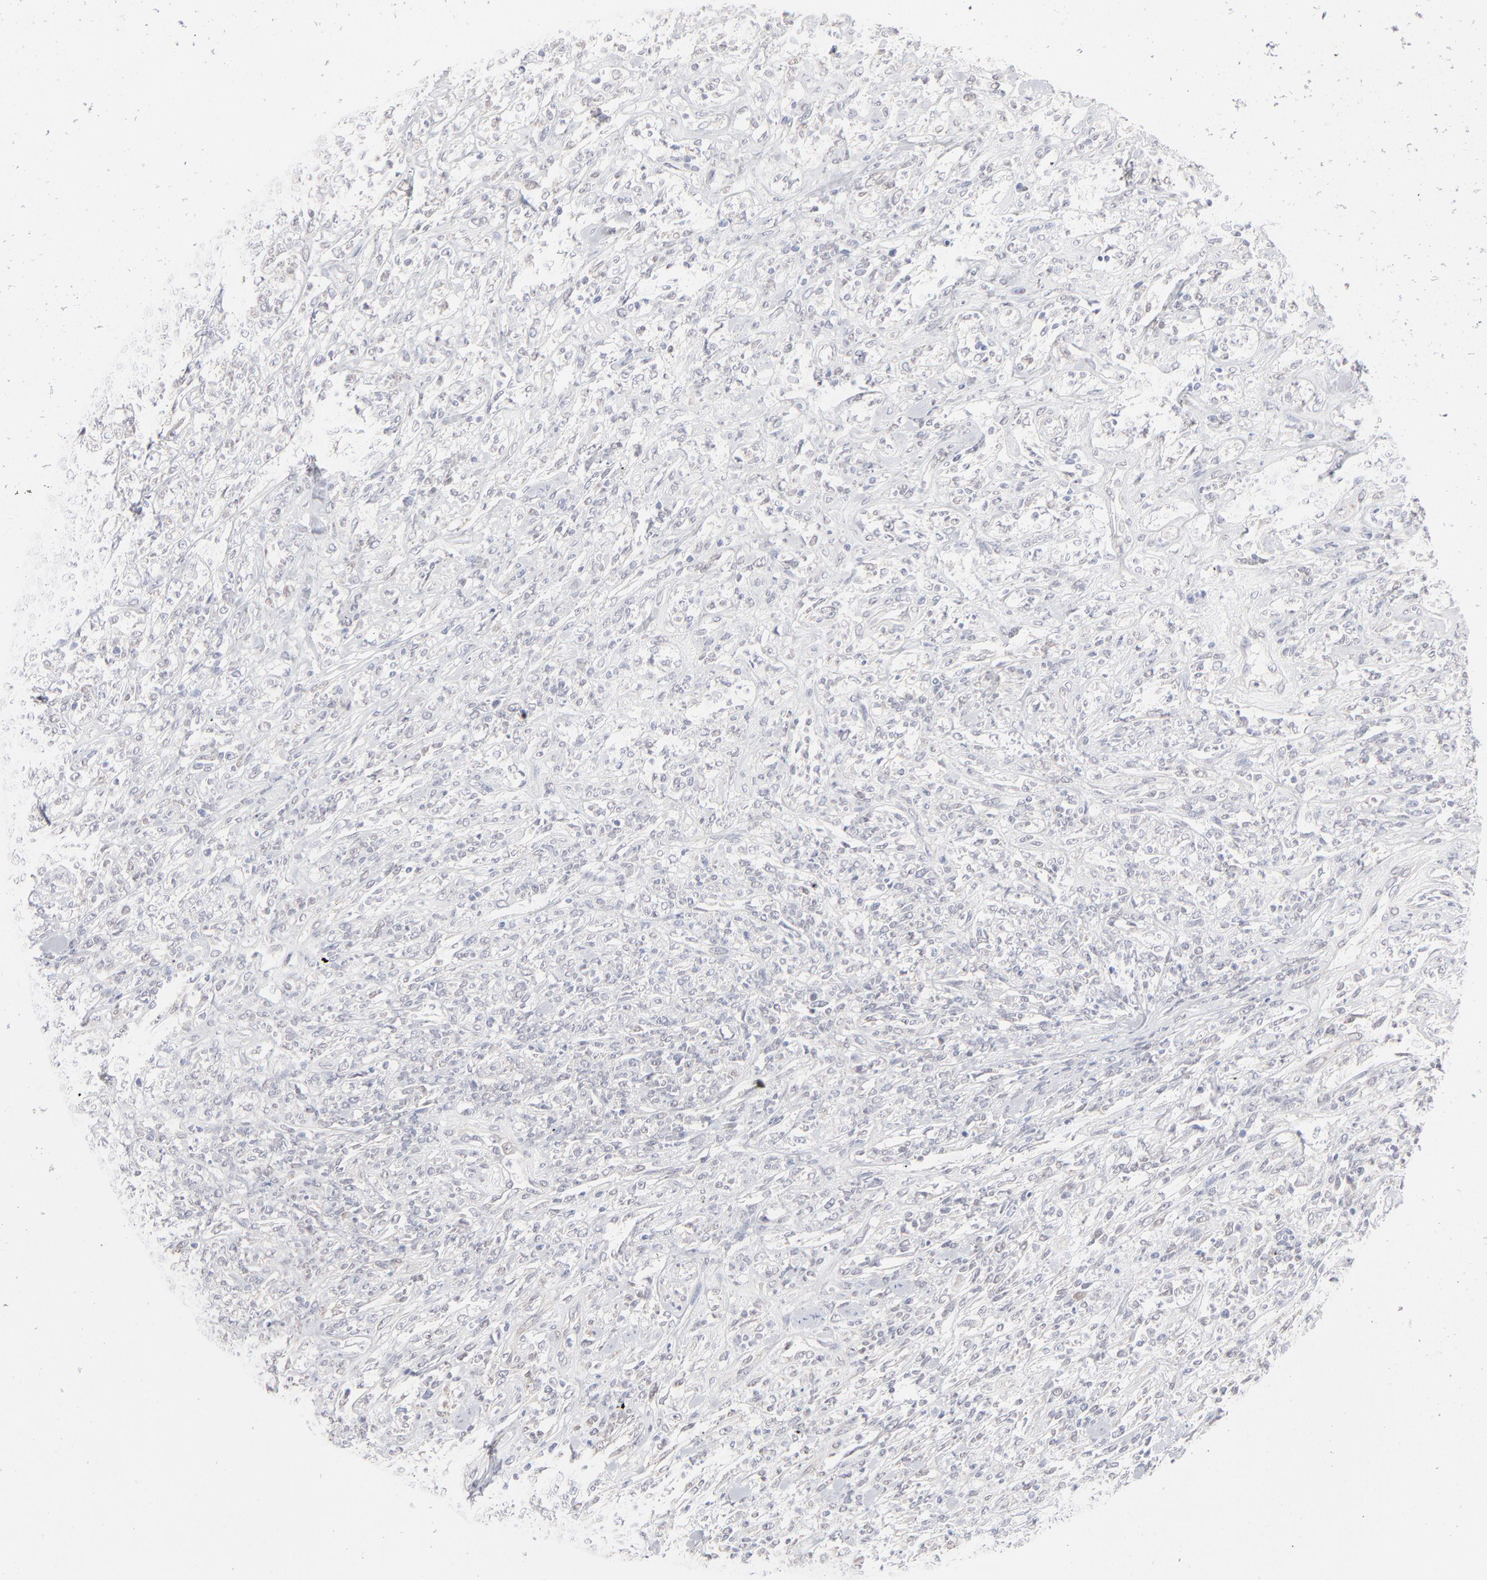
{"staining": {"intensity": "negative", "quantity": "none", "location": "none"}, "tissue": "lymphoma", "cell_type": "Tumor cells", "image_type": "cancer", "snomed": [{"axis": "morphology", "description": "Malignant lymphoma, non-Hodgkin's type, High grade"}, {"axis": "topography", "description": "Lymph node"}], "caption": "An immunohistochemistry image of high-grade malignant lymphoma, non-Hodgkin's type is shown. There is no staining in tumor cells of high-grade malignant lymphoma, non-Hodgkin's type.", "gene": "RBM3", "patient": {"sex": "female", "age": 73}}